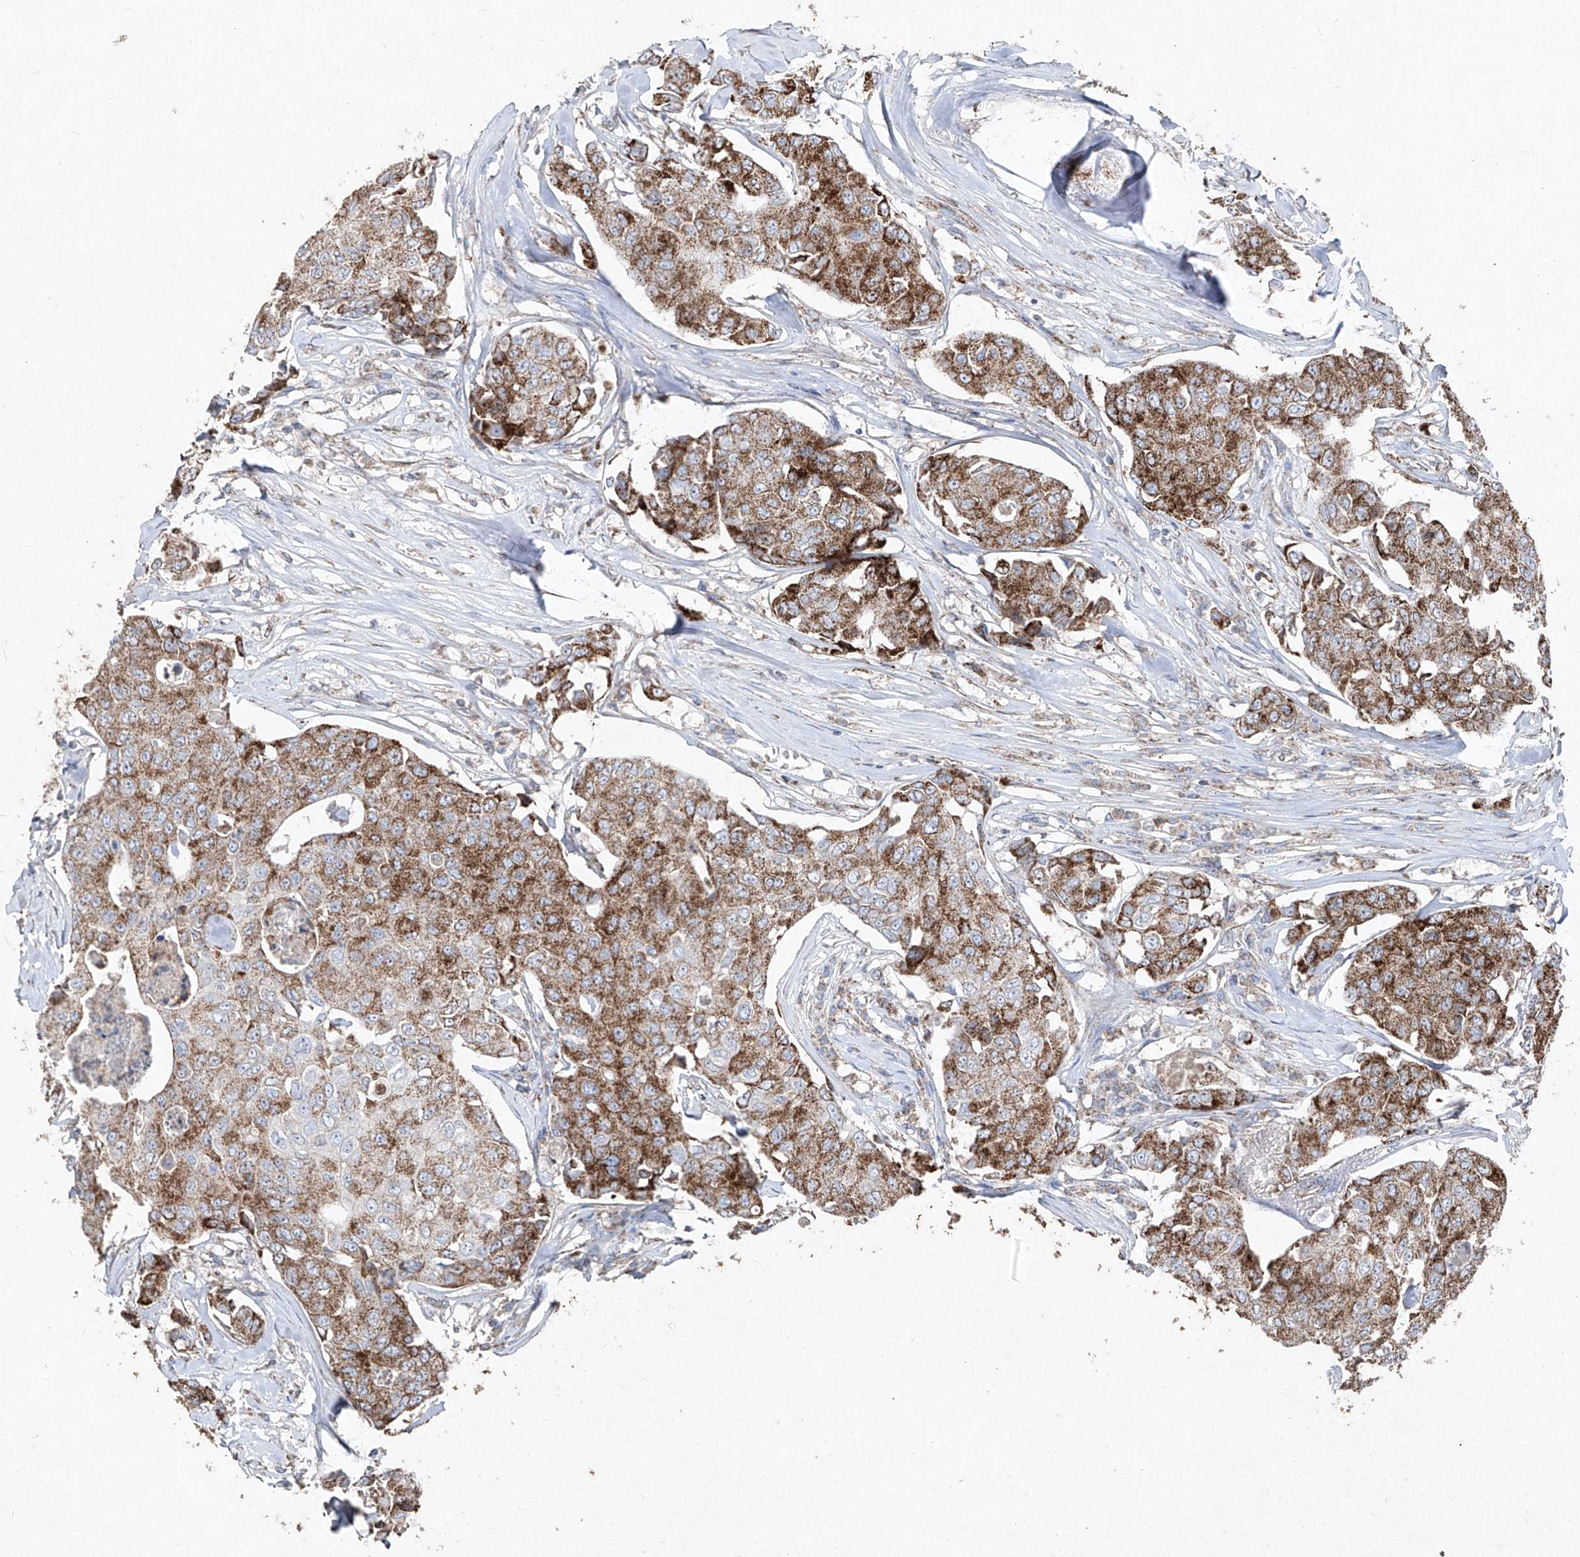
{"staining": {"intensity": "moderate", "quantity": ">75%", "location": "cytoplasmic/membranous"}, "tissue": "breast cancer", "cell_type": "Tumor cells", "image_type": "cancer", "snomed": [{"axis": "morphology", "description": "Duct carcinoma"}, {"axis": "topography", "description": "Breast"}], "caption": "This is an image of IHC staining of breast cancer (intraductal carcinoma), which shows moderate staining in the cytoplasmic/membranous of tumor cells.", "gene": "ABCD3", "patient": {"sex": "female", "age": 80}}